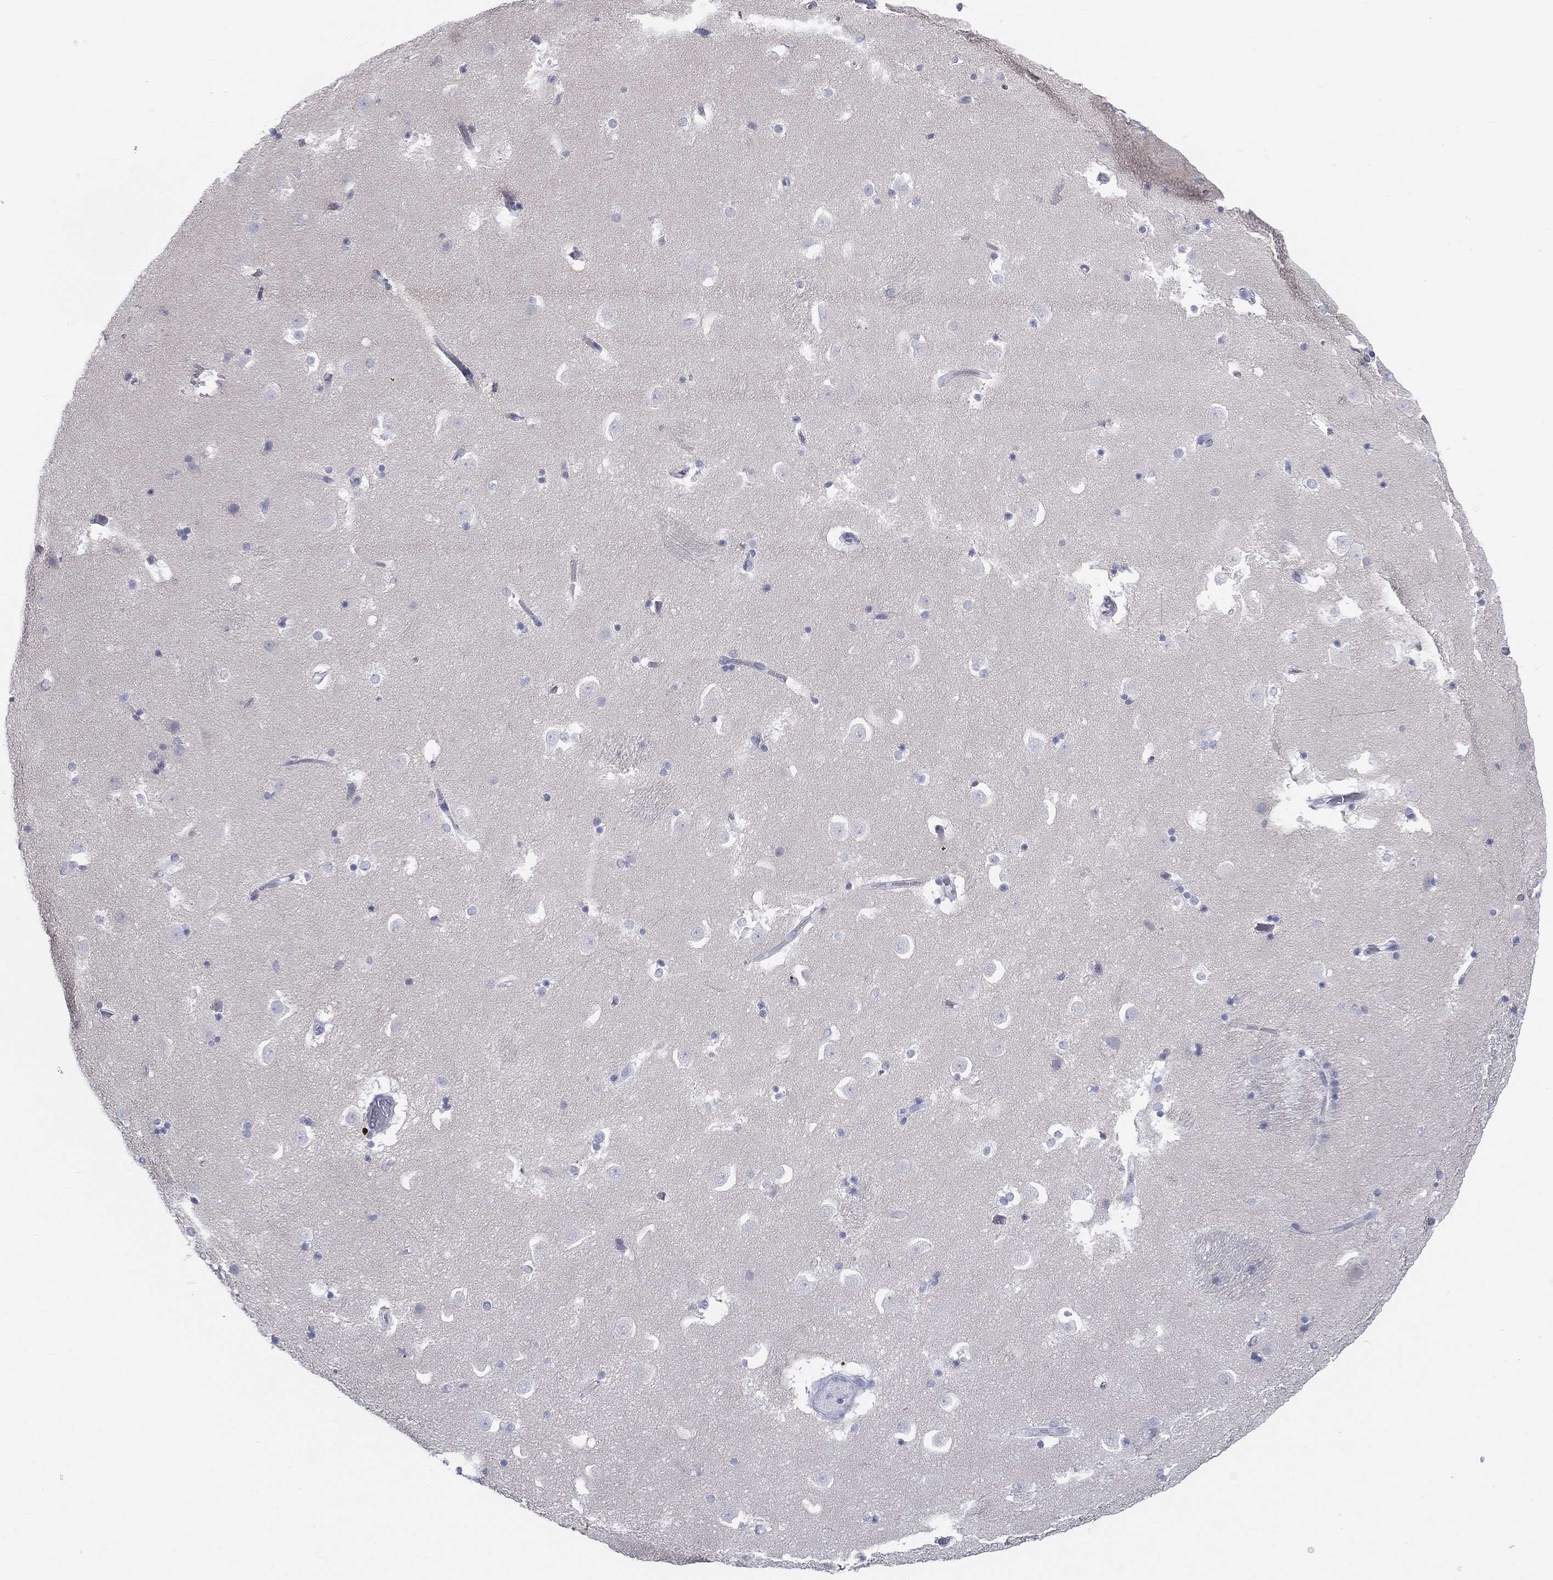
{"staining": {"intensity": "negative", "quantity": "none", "location": "none"}, "tissue": "caudate", "cell_type": "Glial cells", "image_type": "normal", "snomed": [{"axis": "morphology", "description": "Normal tissue, NOS"}, {"axis": "topography", "description": "Lateral ventricle wall"}], "caption": "Protein analysis of benign caudate displays no significant positivity in glial cells.", "gene": "MLN", "patient": {"sex": "male", "age": 51}}